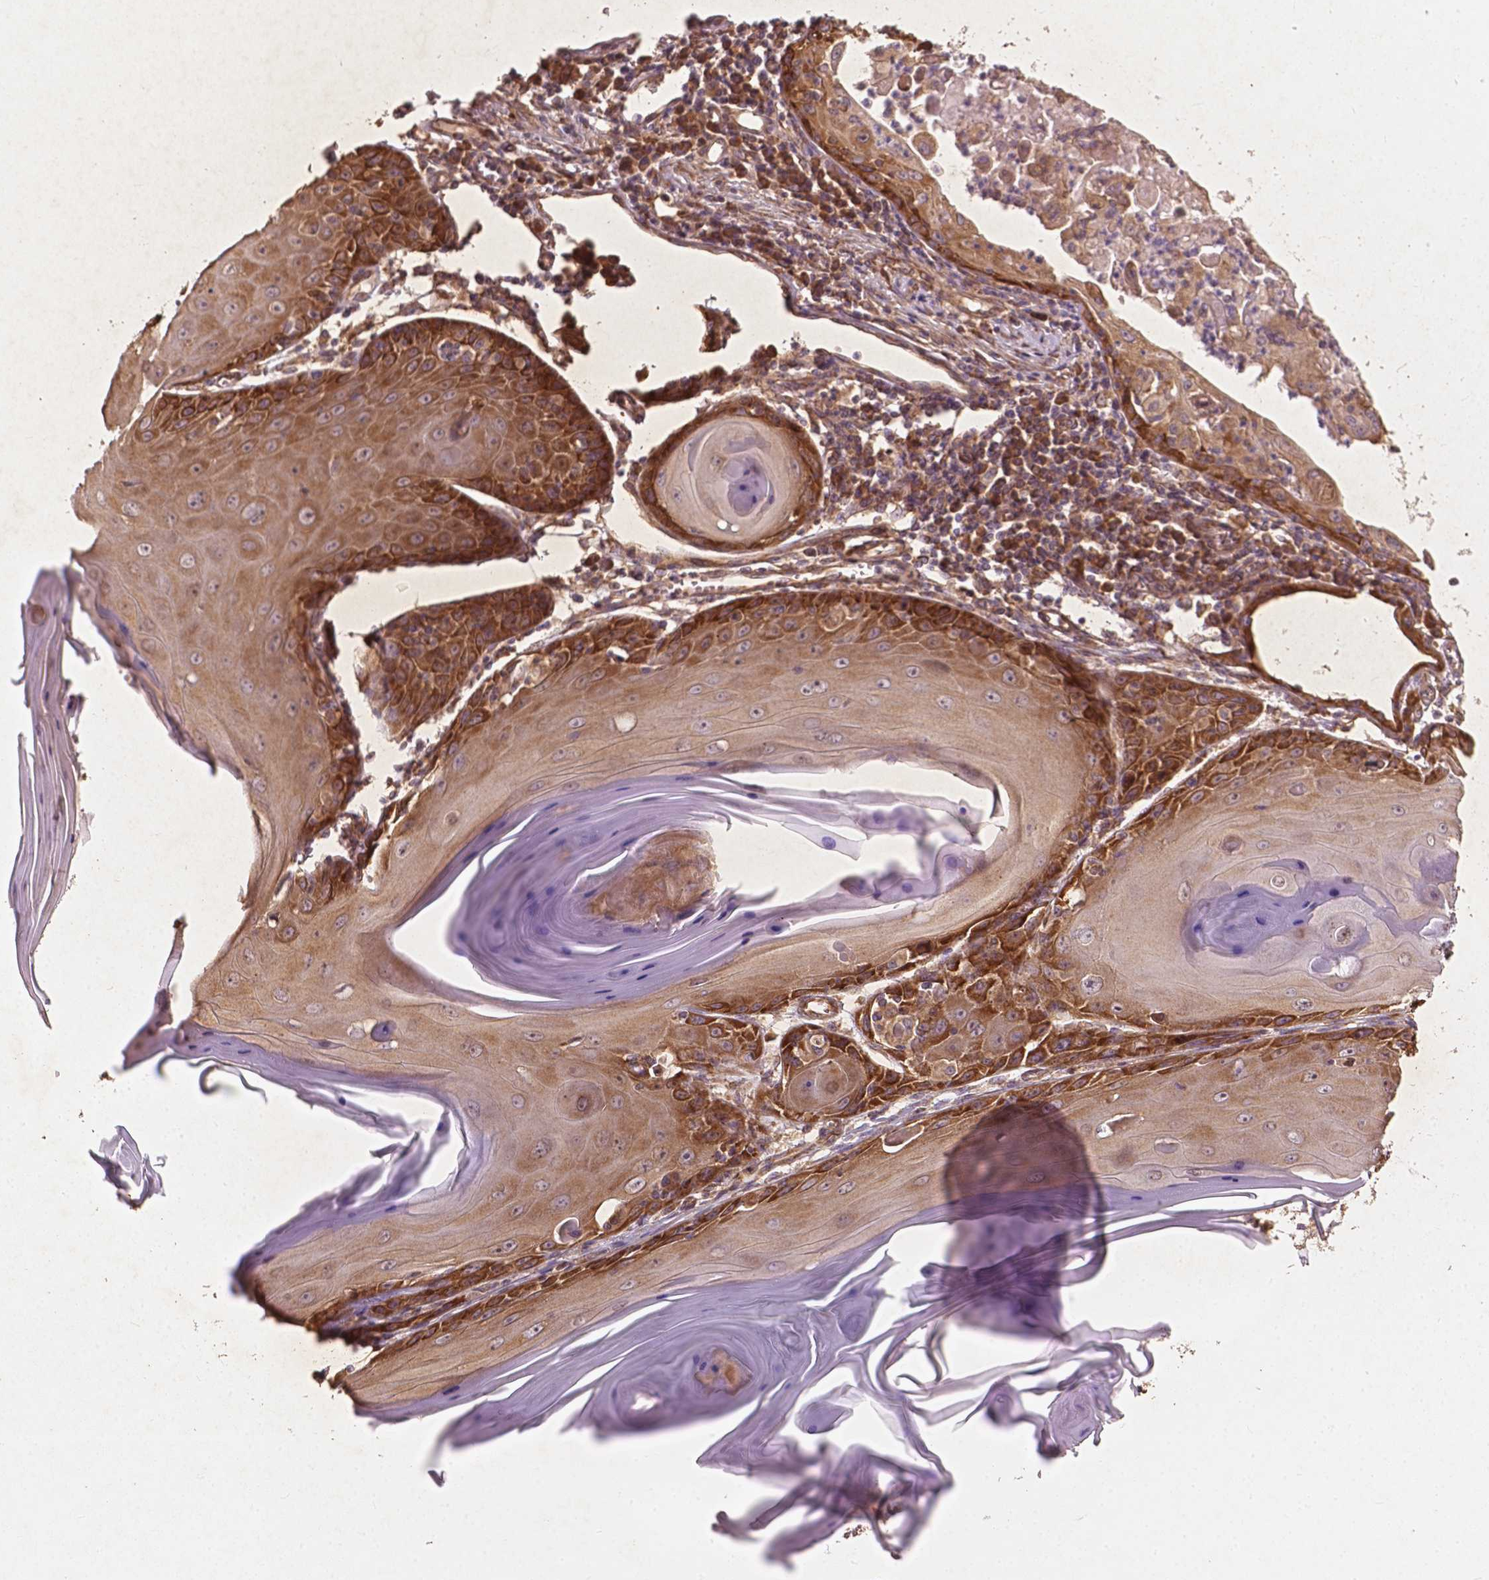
{"staining": {"intensity": "strong", "quantity": "<25%", "location": "cytoplasmic/membranous"}, "tissue": "skin cancer", "cell_type": "Tumor cells", "image_type": "cancer", "snomed": [{"axis": "morphology", "description": "Squamous cell carcinoma, NOS"}, {"axis": "topography", "description": "Skin"}, {"axis": "topography", "description": "Vulva"}], "caption": "About <25% of tumor cells in human skin squamous cell carcinoma show strong cytoplasmic/membranous protein staining as visualized by brown immunohistochemical staining.", "gene": "G3BP1", "patient": {"sex": "female", "age": 85}}